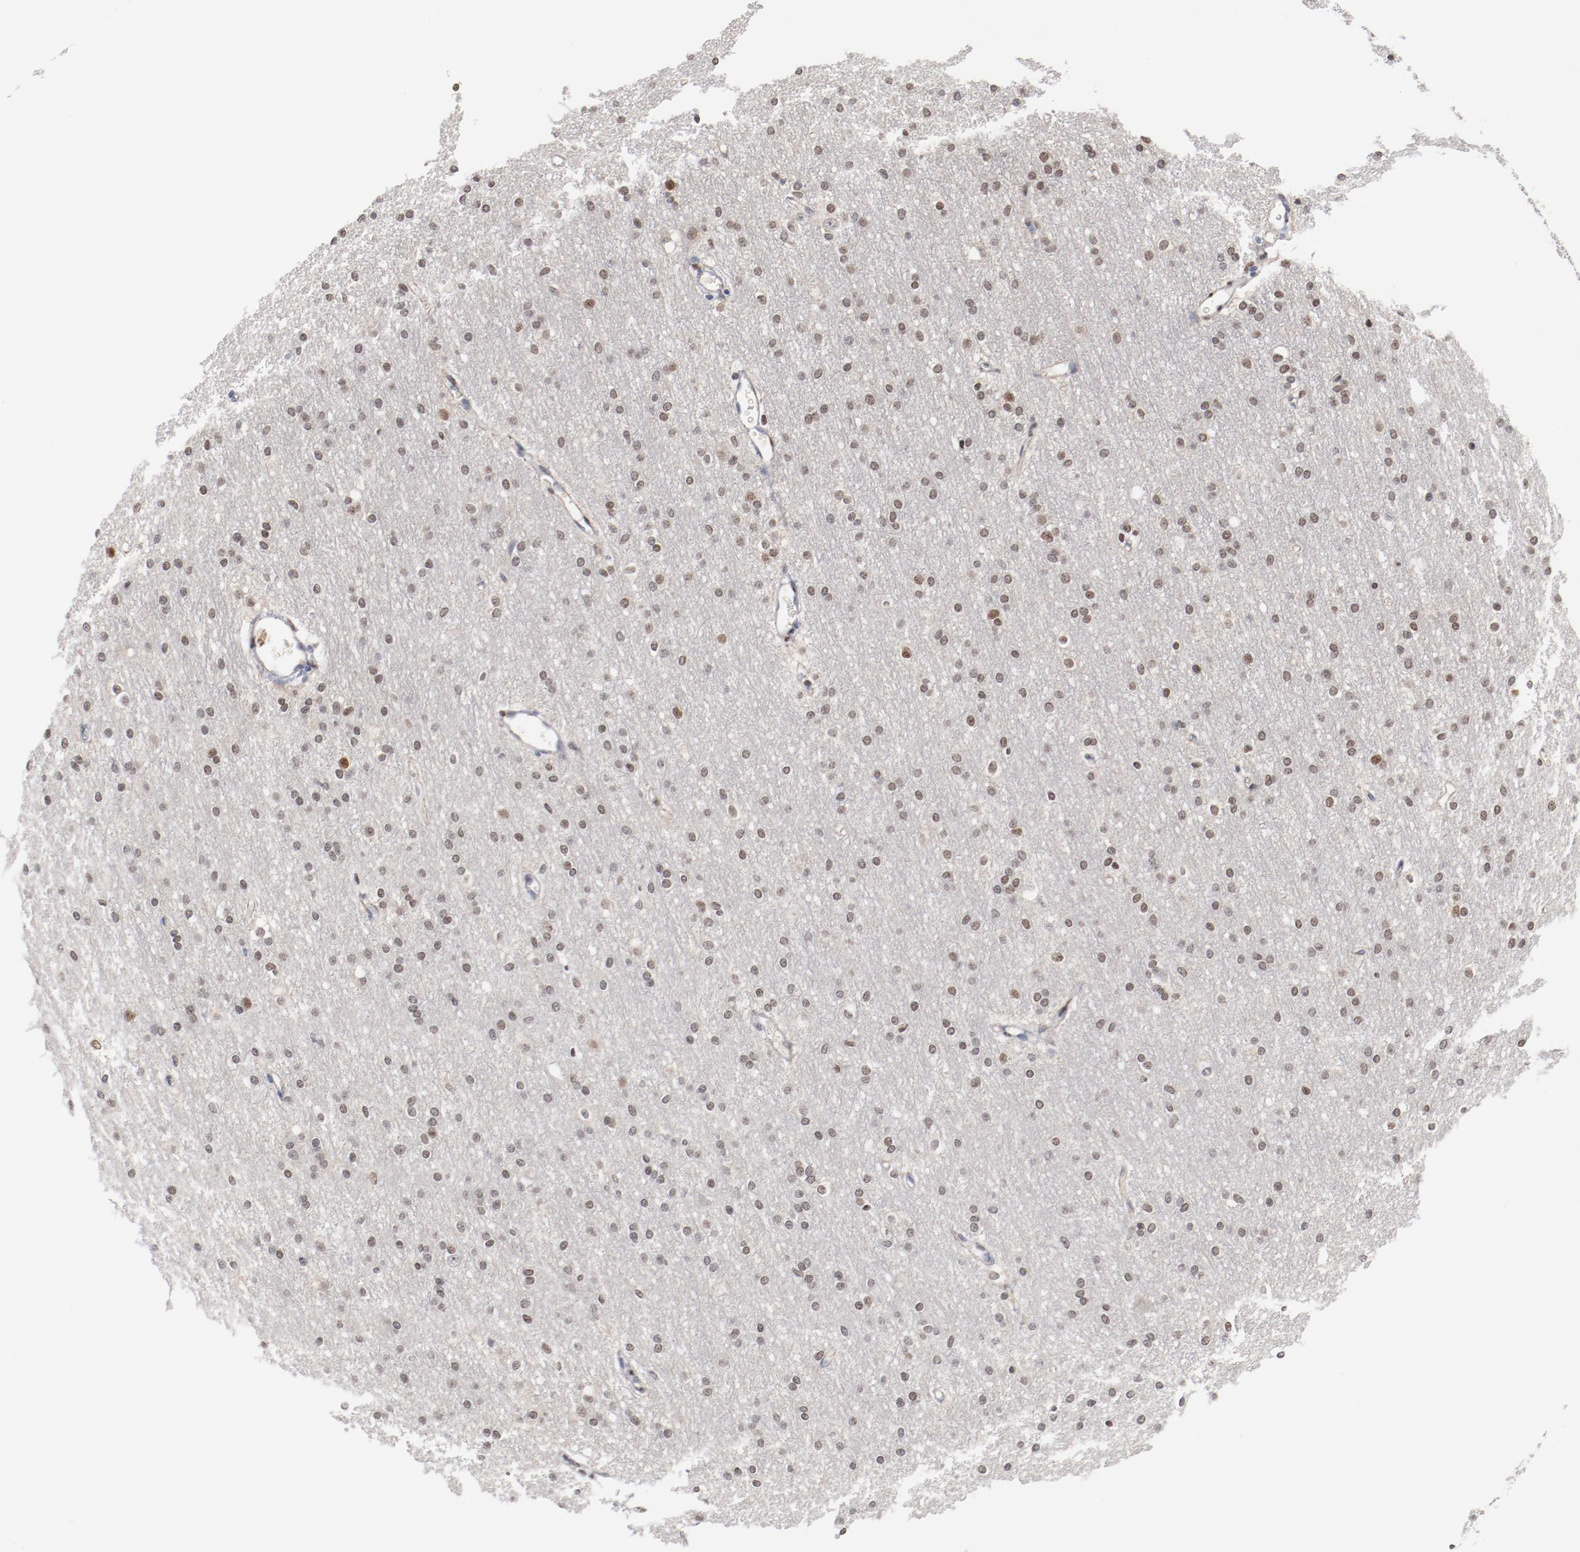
{"staining": {"intensity": "negative", "quantity": "none", "location": "none"}, "tissue": "cerebral cortex", "cell_type": "Endothelial cells", "image_type": "normal", "snomed": [{"axis": "morphology", "description": "Normal tissue, NOS"}, {"axis": "morphology", "description": "Inflammation, NOS"}, {"axis": "topography", "description": "Cerebral cortex"}], "caption": "A high-resolution micrograph shows immunohistochemistry (IHC) staining of unremarkable cerebral cortex, which shows no significant expression in endothelial cells.", "gene": "ZEB2", "patient": {"sex": "male", "age": 6}}